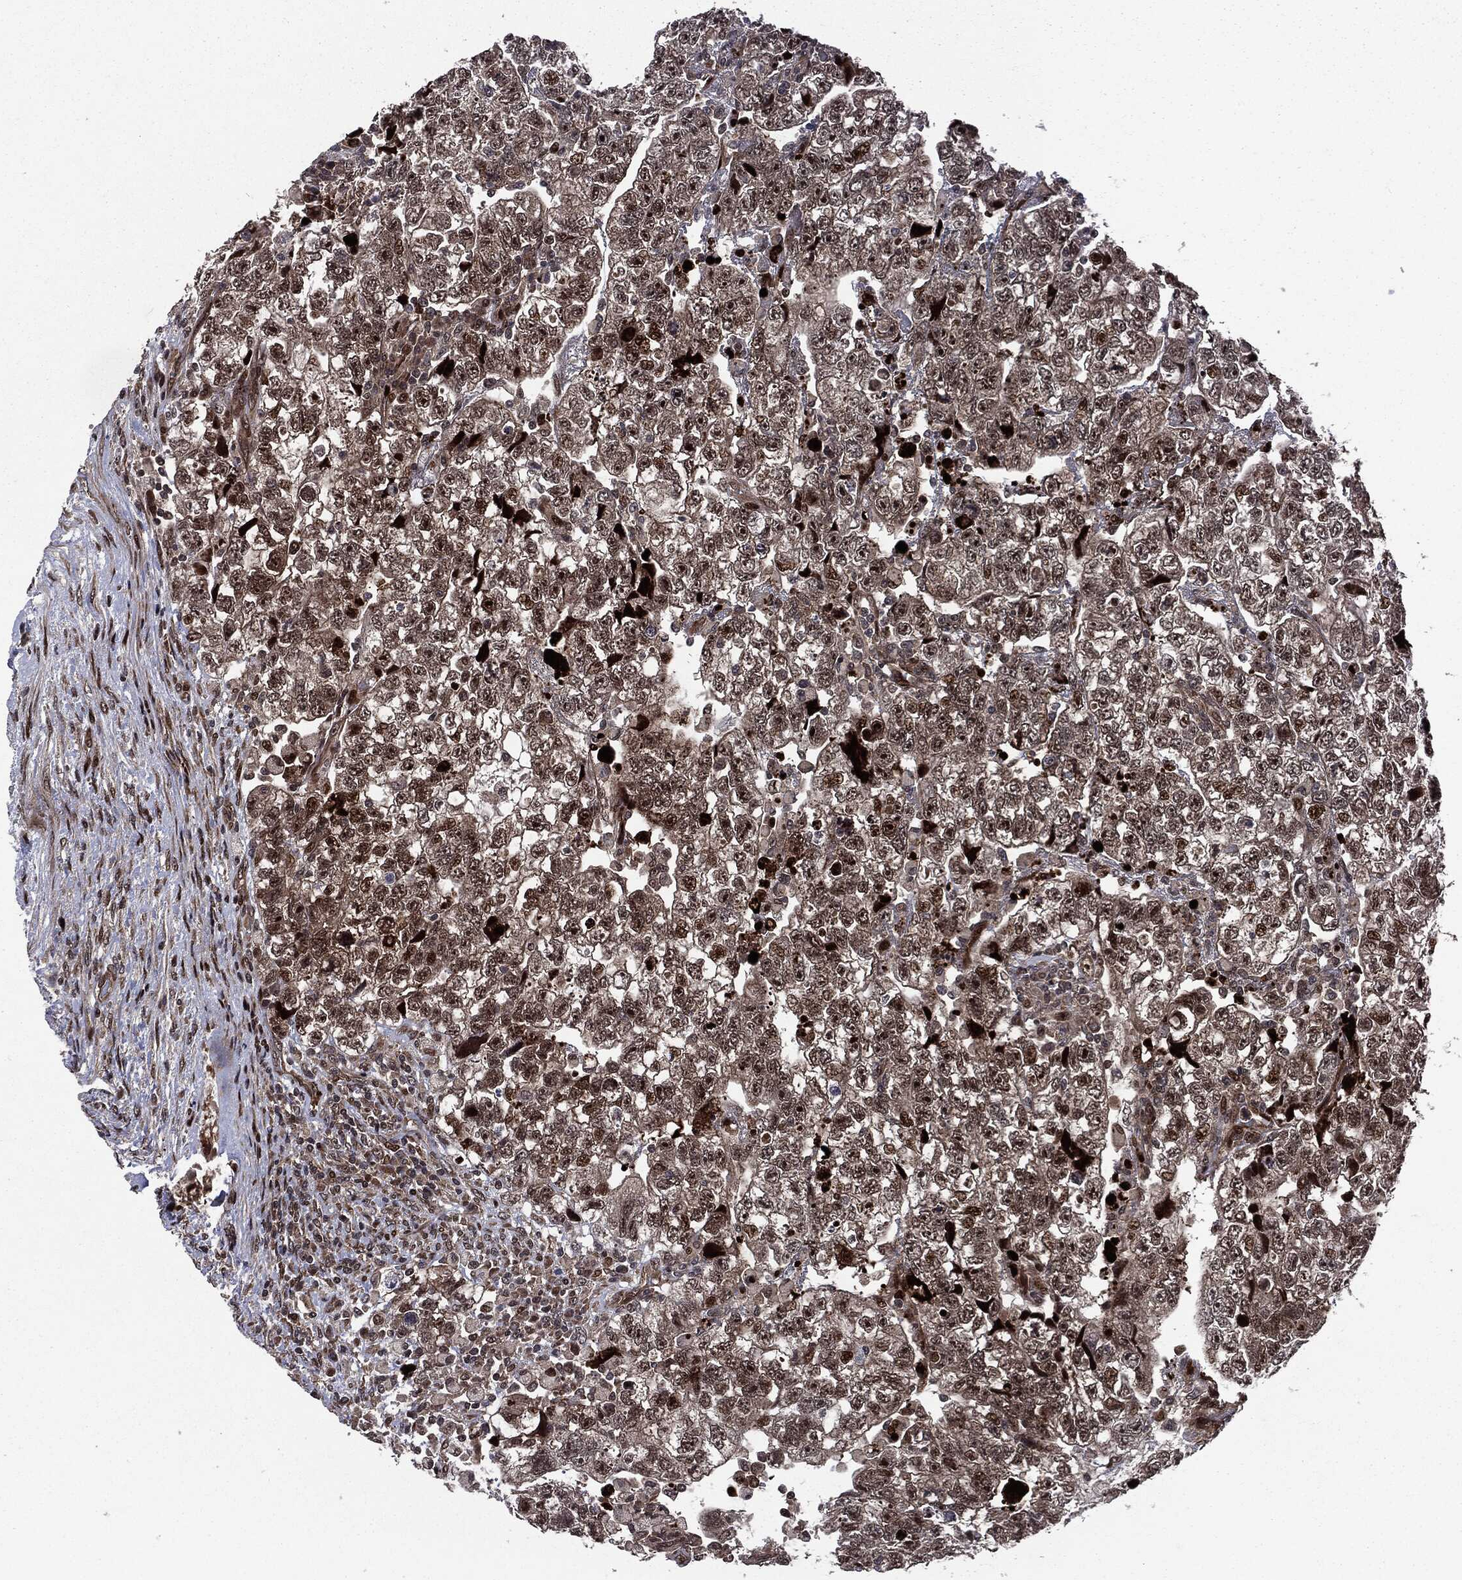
{"staining": {"intensity": "moderate", "quantity": "25%-75%", "location": "nuclear"}, "tissue": "testis cancer", "cell_type": "Tumor cells", "image_type": "cancer", "snomed": [{"axis": "morphology", "description": "Normal tissue, NOS"}, {"axis": "morphology", "description": "Carcinoma, Embryonal, NOS"}, {"axis": "topography", "description": "Testis"}], "caption": "Brown immunohistochemical staining in testis cancer displays moderate nuclear staining in about 25%-75% of tumor cells.", "gene": "SMAD4", "patient": {"sex": "male", "age": 36}}